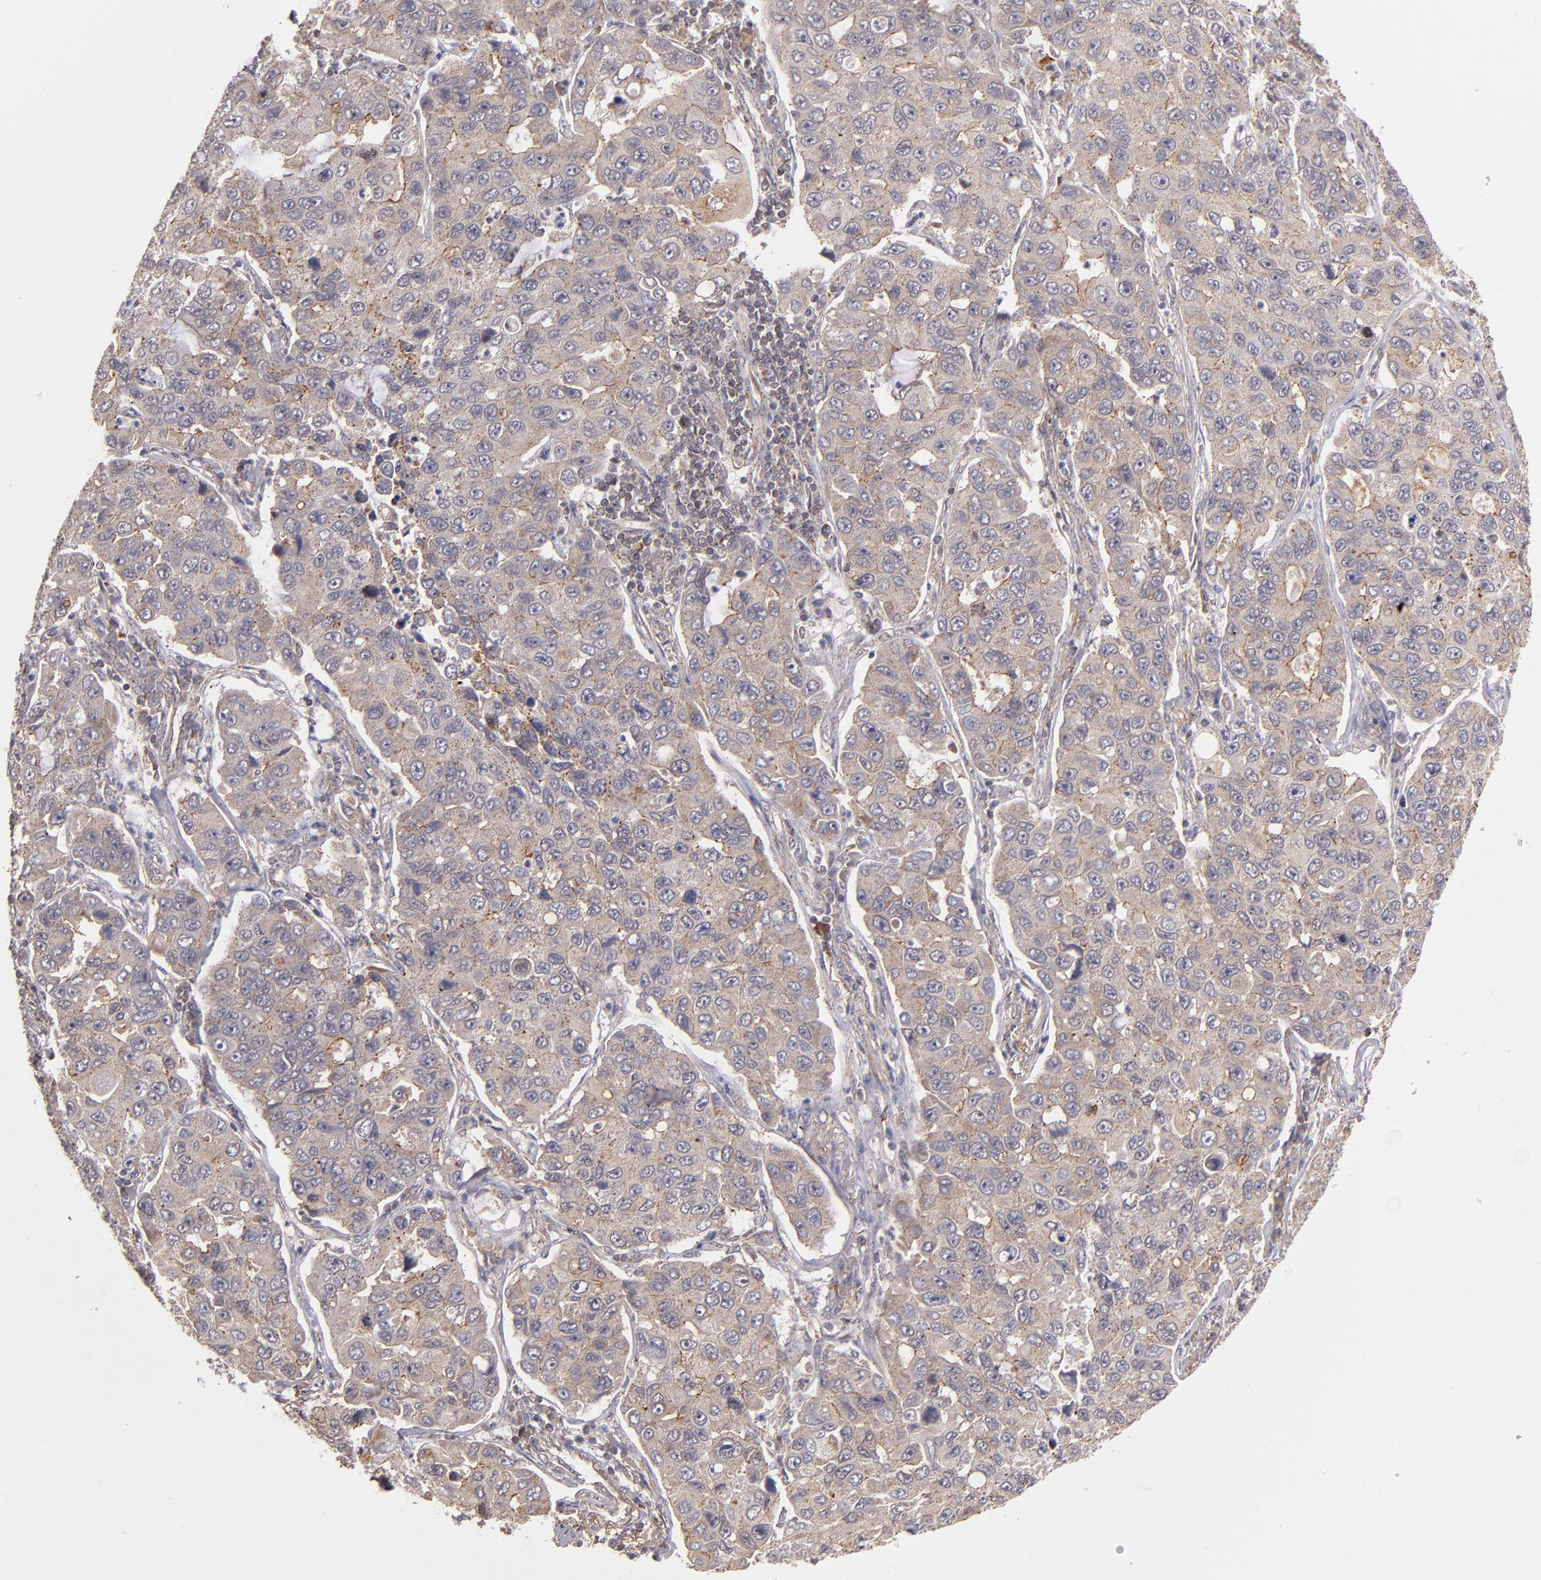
{"staining": {"intensity": "moderate", "quantity": ">75%", "location": "cytoplasmic/membranous"}, "tissue": "lung cancer", "cell_type": "Tumor cells", "image_type": "cancer", "snomed": [{"axis": "morphology", "description": "Adenocarcinoma, NOS"}, {"axis": "topography", "description": "Lung"}], "caption": "Protein staining shows moderate cytoplasmic/membranous expression in approximately >75% of tumor cells in adenocarcinoma (lung). (DAB = brown stain, brightfield microscopy at high magnification).", "gene": "ZFYVE1", "patient": {"sex": "male", "age": 64}}